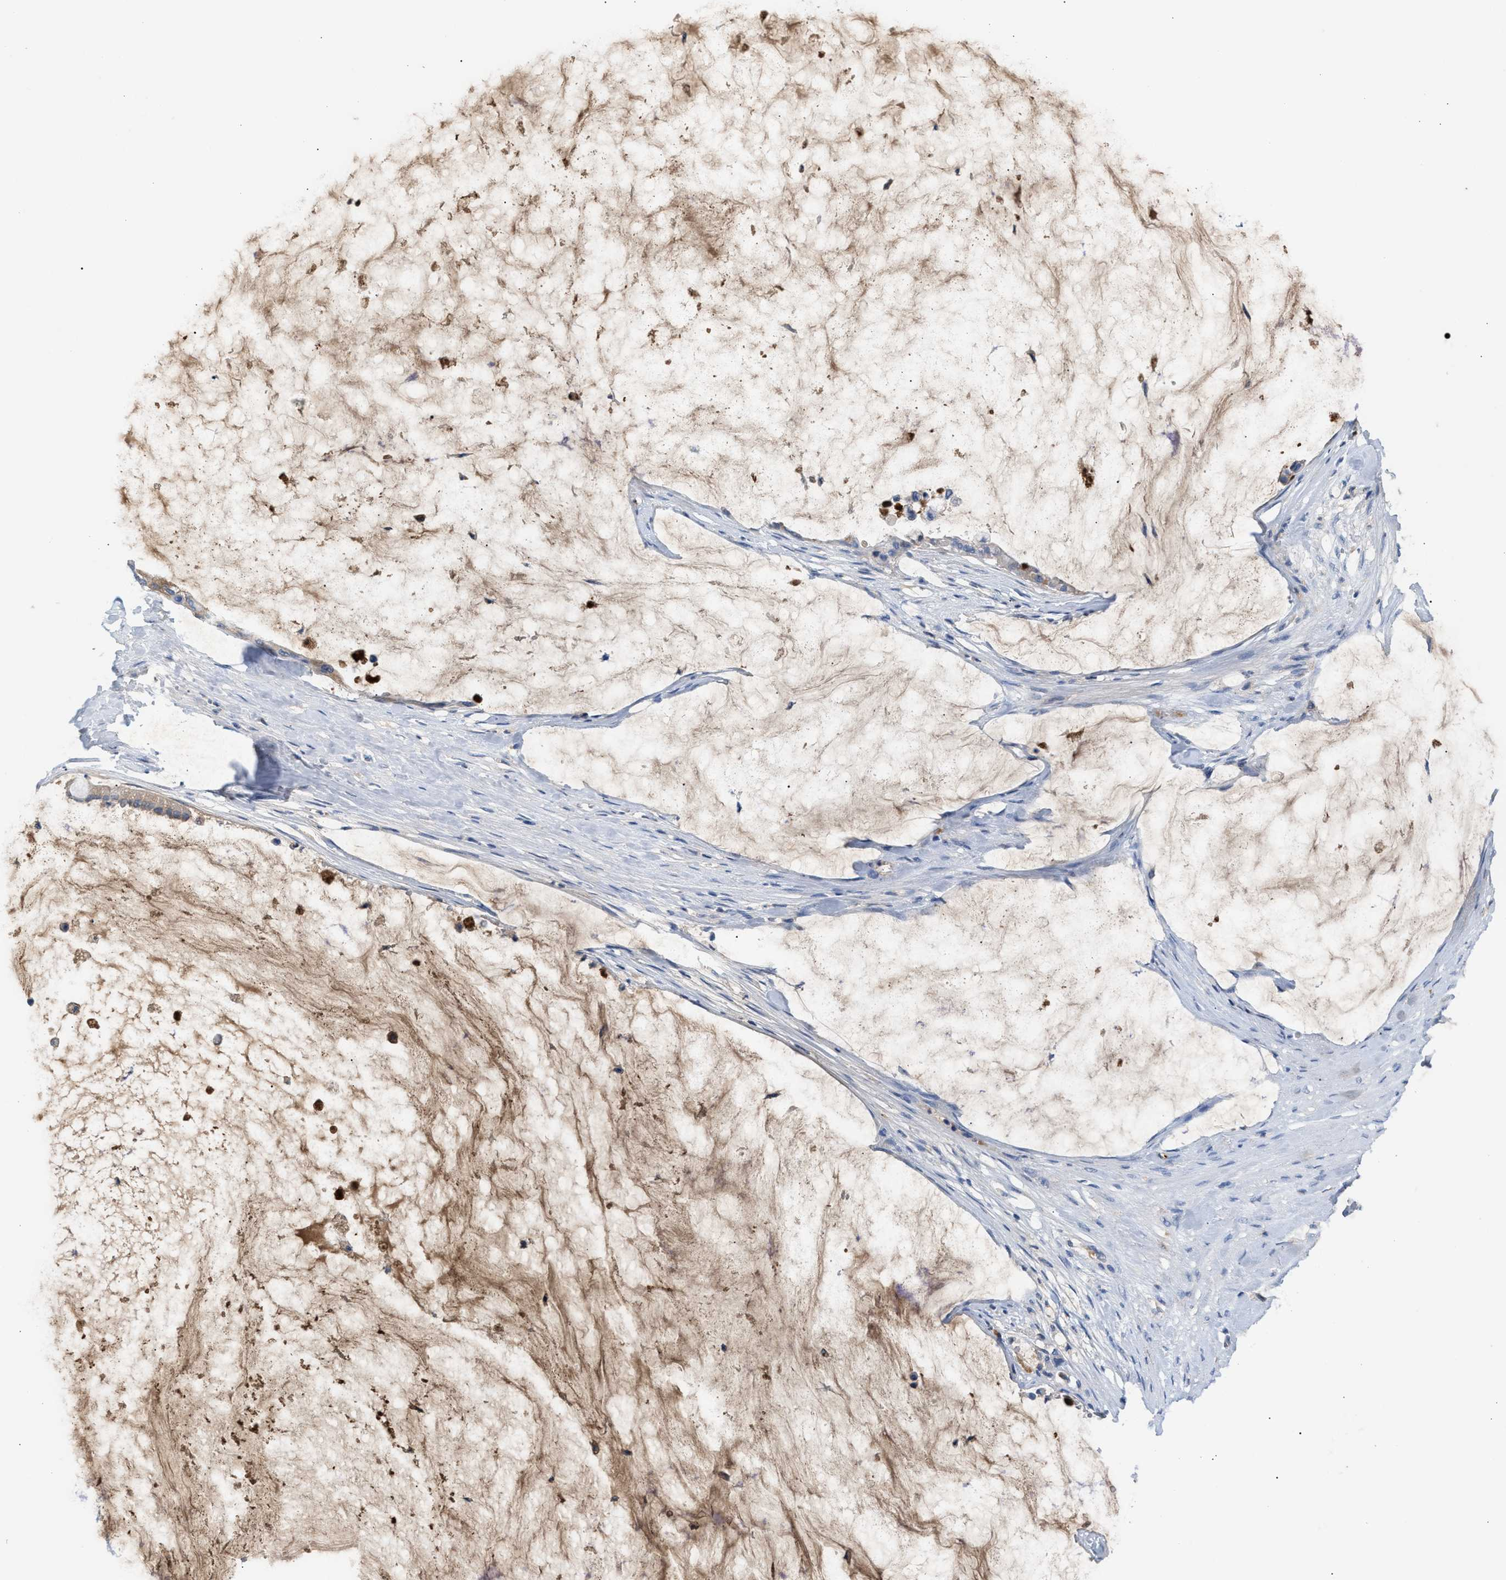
{"staining": {"intensity": "negative", "quantity": "none", "location": "none"}, "tissue": "pancreatic cancer", "cell_type": "Tumor cells", "image_type": "cancer", "snomed": [{"axis": "morphology", "description": "Adenocarcinoma, NOS"}, {"axis": "topography", "description": "Pancreas"}], "caption": "Immunohistochemical staining of human pancreatic adenocarcinoma reveals no significant staining in tumor cells.", "gene": "APOH", "patient": {"sex": "male", "age": 41}}